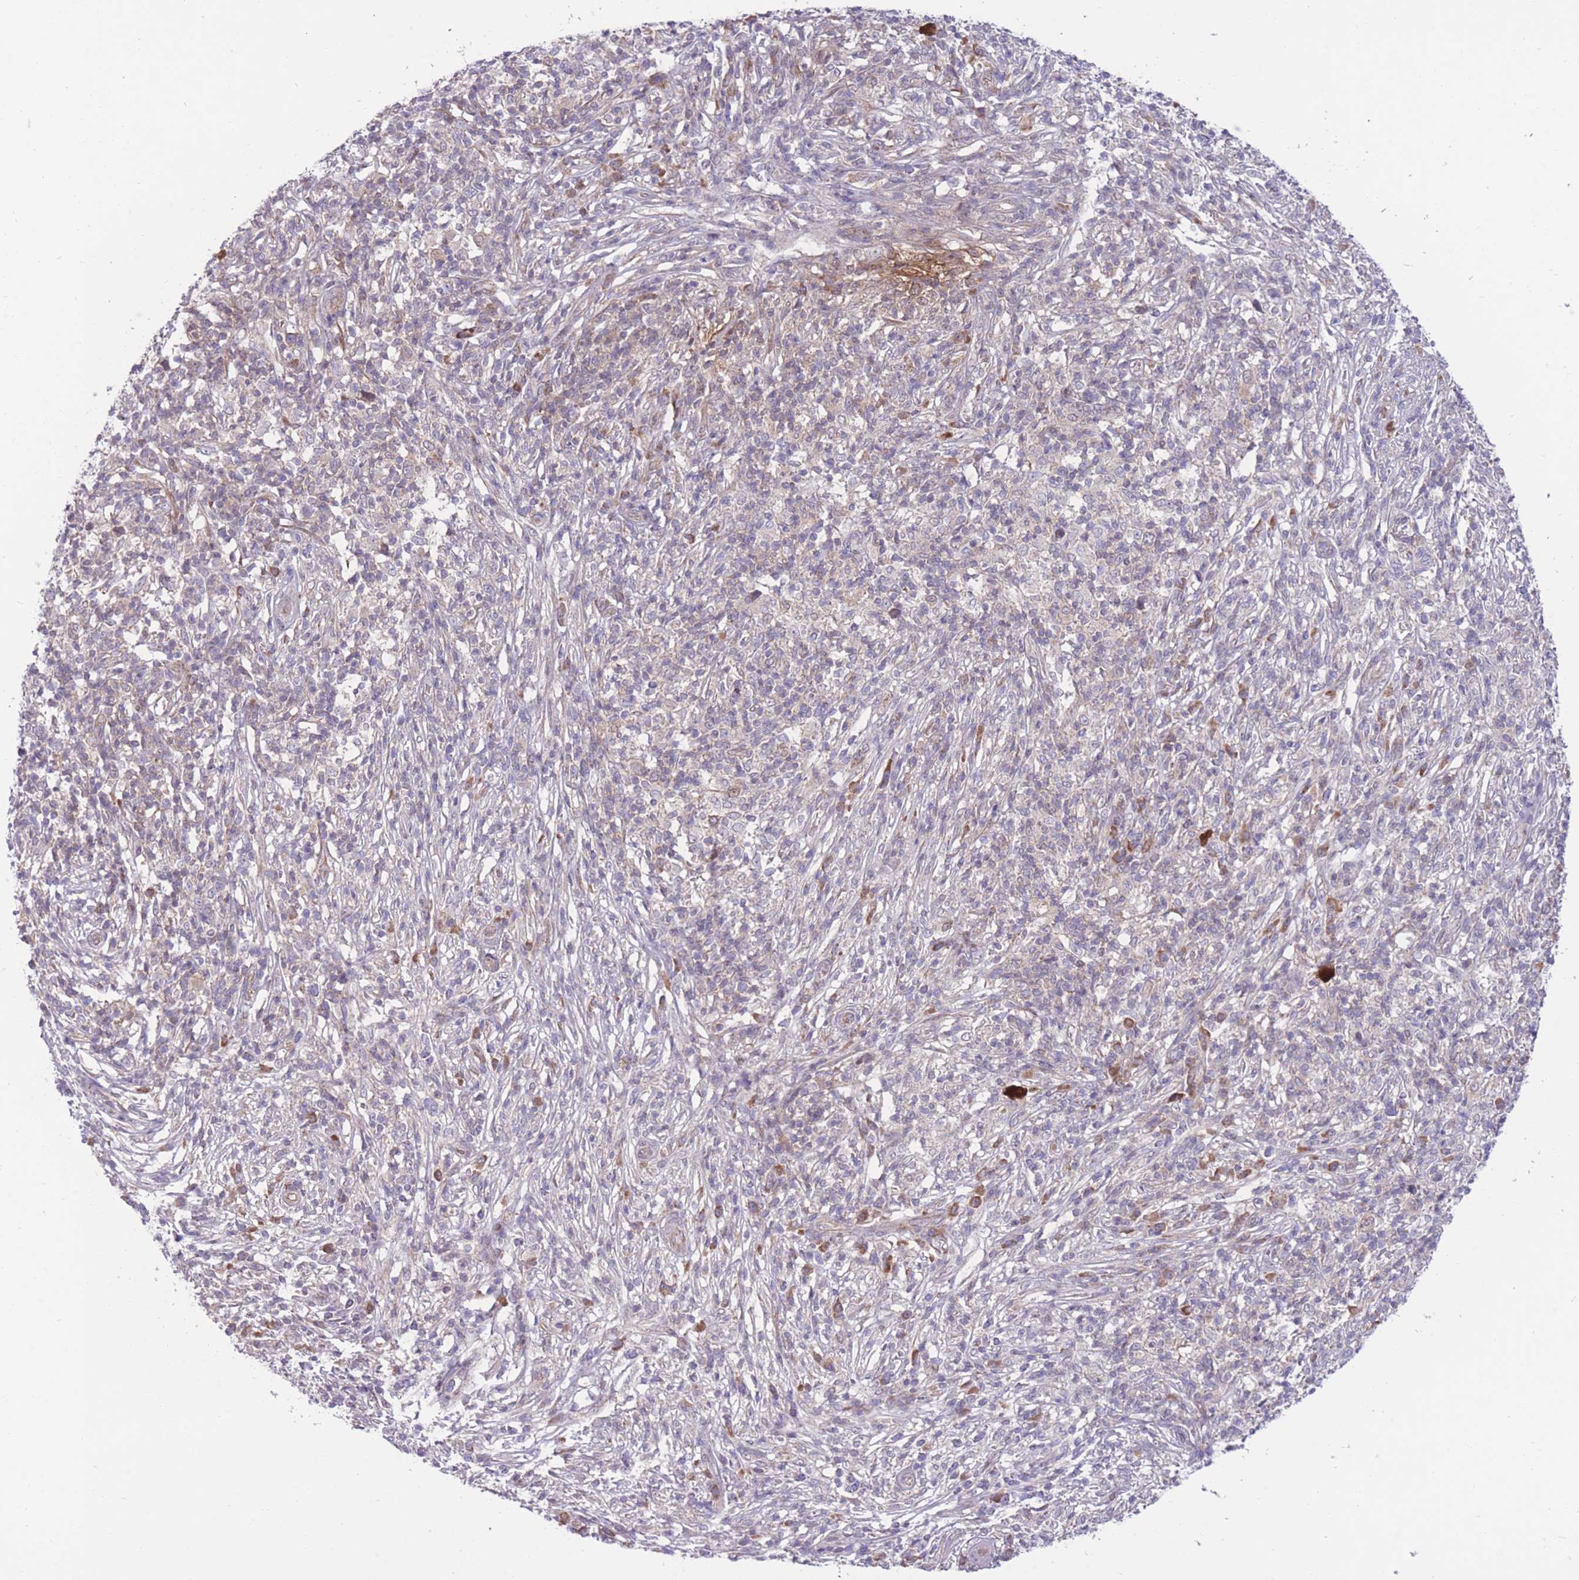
{"staining": {"intensity": "negative", "quantity": "none", "location": "none"}, "tissue": "melanoma", "cell_type": "Tumor cells", "image_type": "cancer", "snomed": [{"axis": "morphology", "description": "Malignant melanoma, NOS"}, {"axis": "topography", "description": "Skin"}], "caption": "DAB (3,3'-diaminobenzidine) immunohistochemical staining of human melanoma displays no significant expression in tumor cells.", "gene": "RIC8A", "patient": {"sex": "male", "age": 66}}